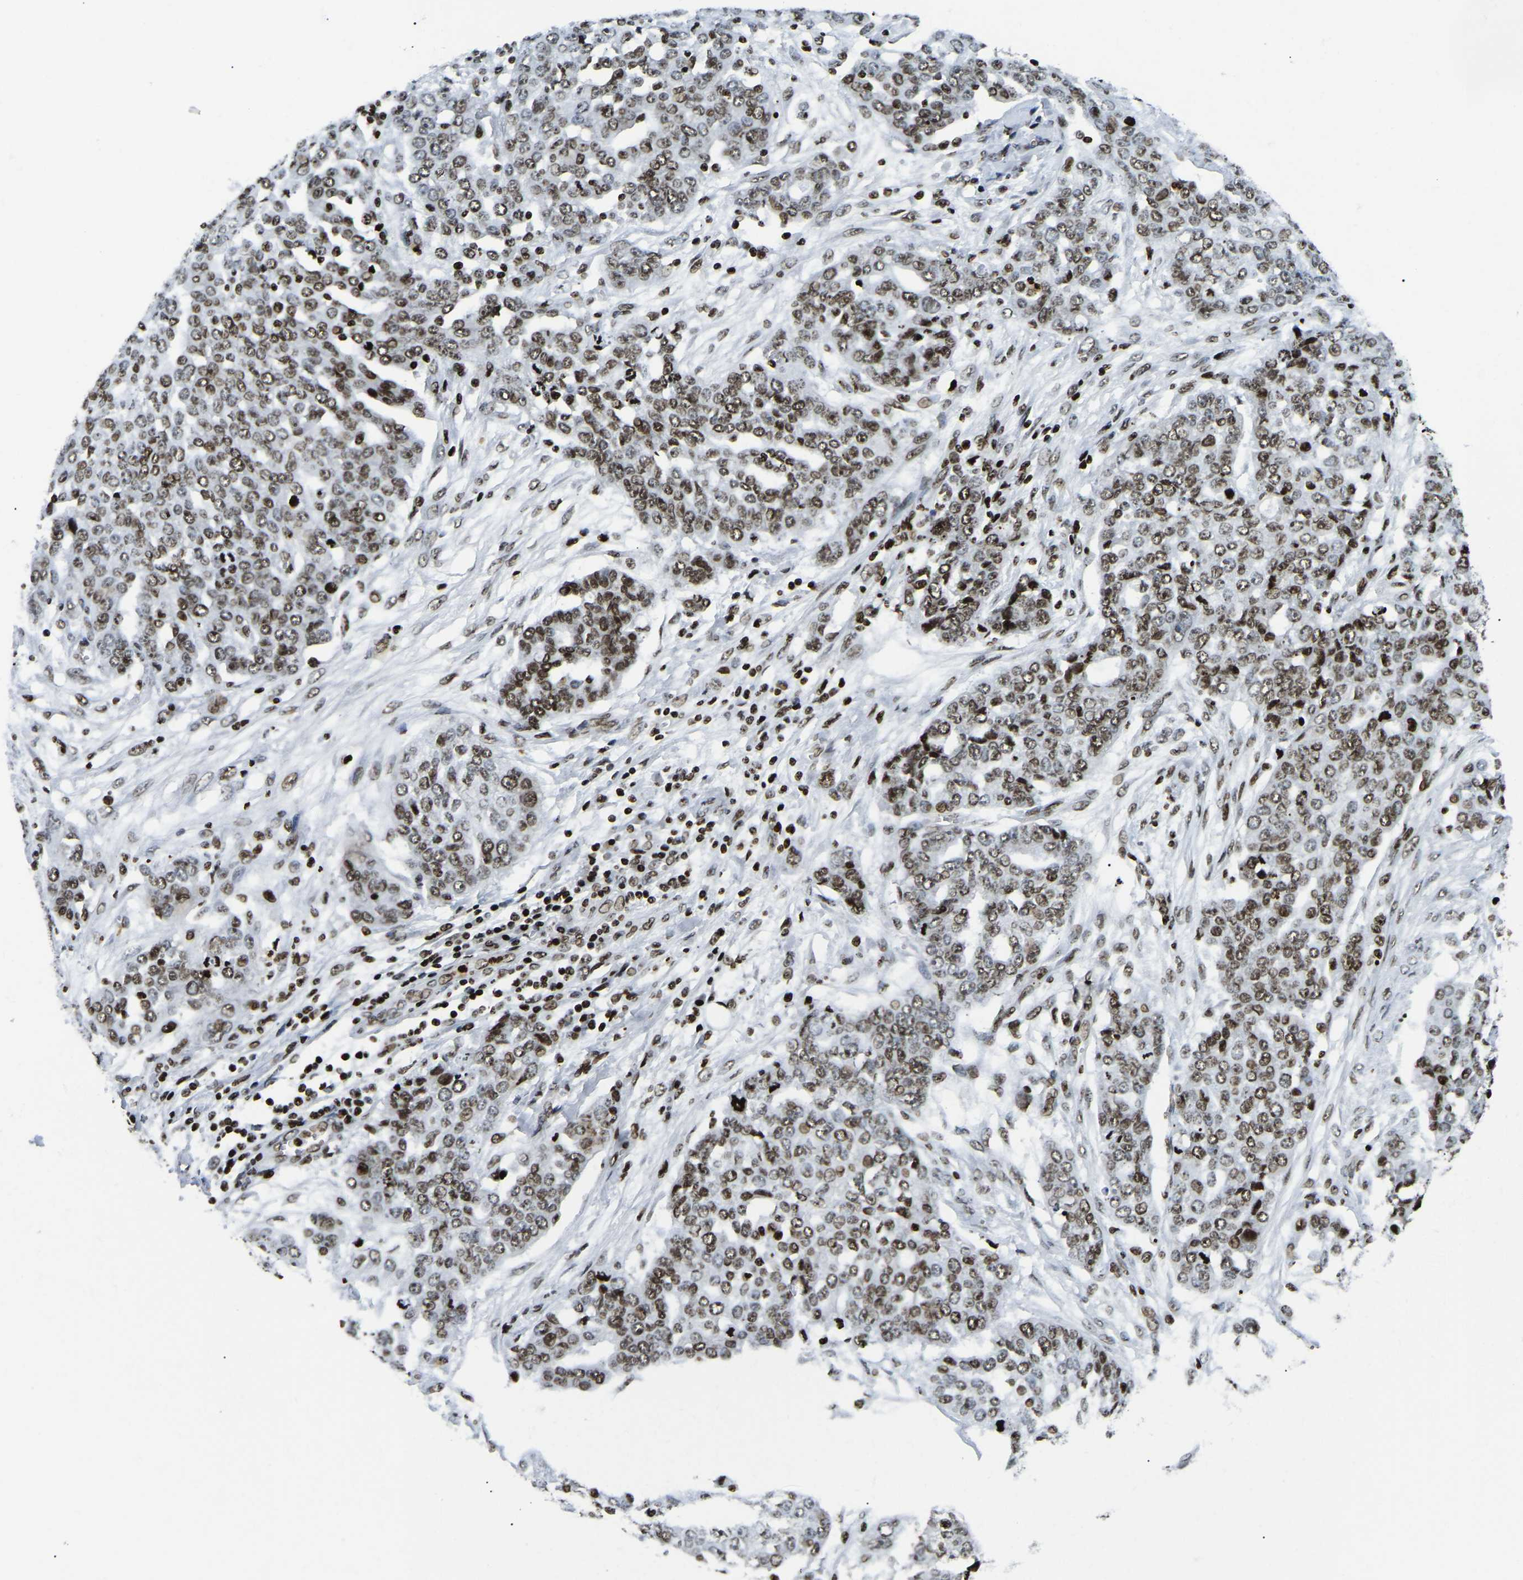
{"staining": {"intensity": "moderate", "quantity": ">75%", "location": "nuclear"}, "tissue": "ovarian cancer", "cell_type": "Tumor cells", "image_type": "cancer", "snomed": [{"axis": "morphology", "description": "Cystadenocarcinoma, serous, NOS"}, {"axis": "topography", "description": "Soft tissue"}, {"axis": "topography", "description": "Ovary"}], "caption": "Ovarian serous cystadenocarcinoma tissue shows moderate nuclear staining in about >75% of tumor cells, visualized by immunohistochemistry.", "gene": "LRRC61", "patient": {"sex": "female", "age": 57}}